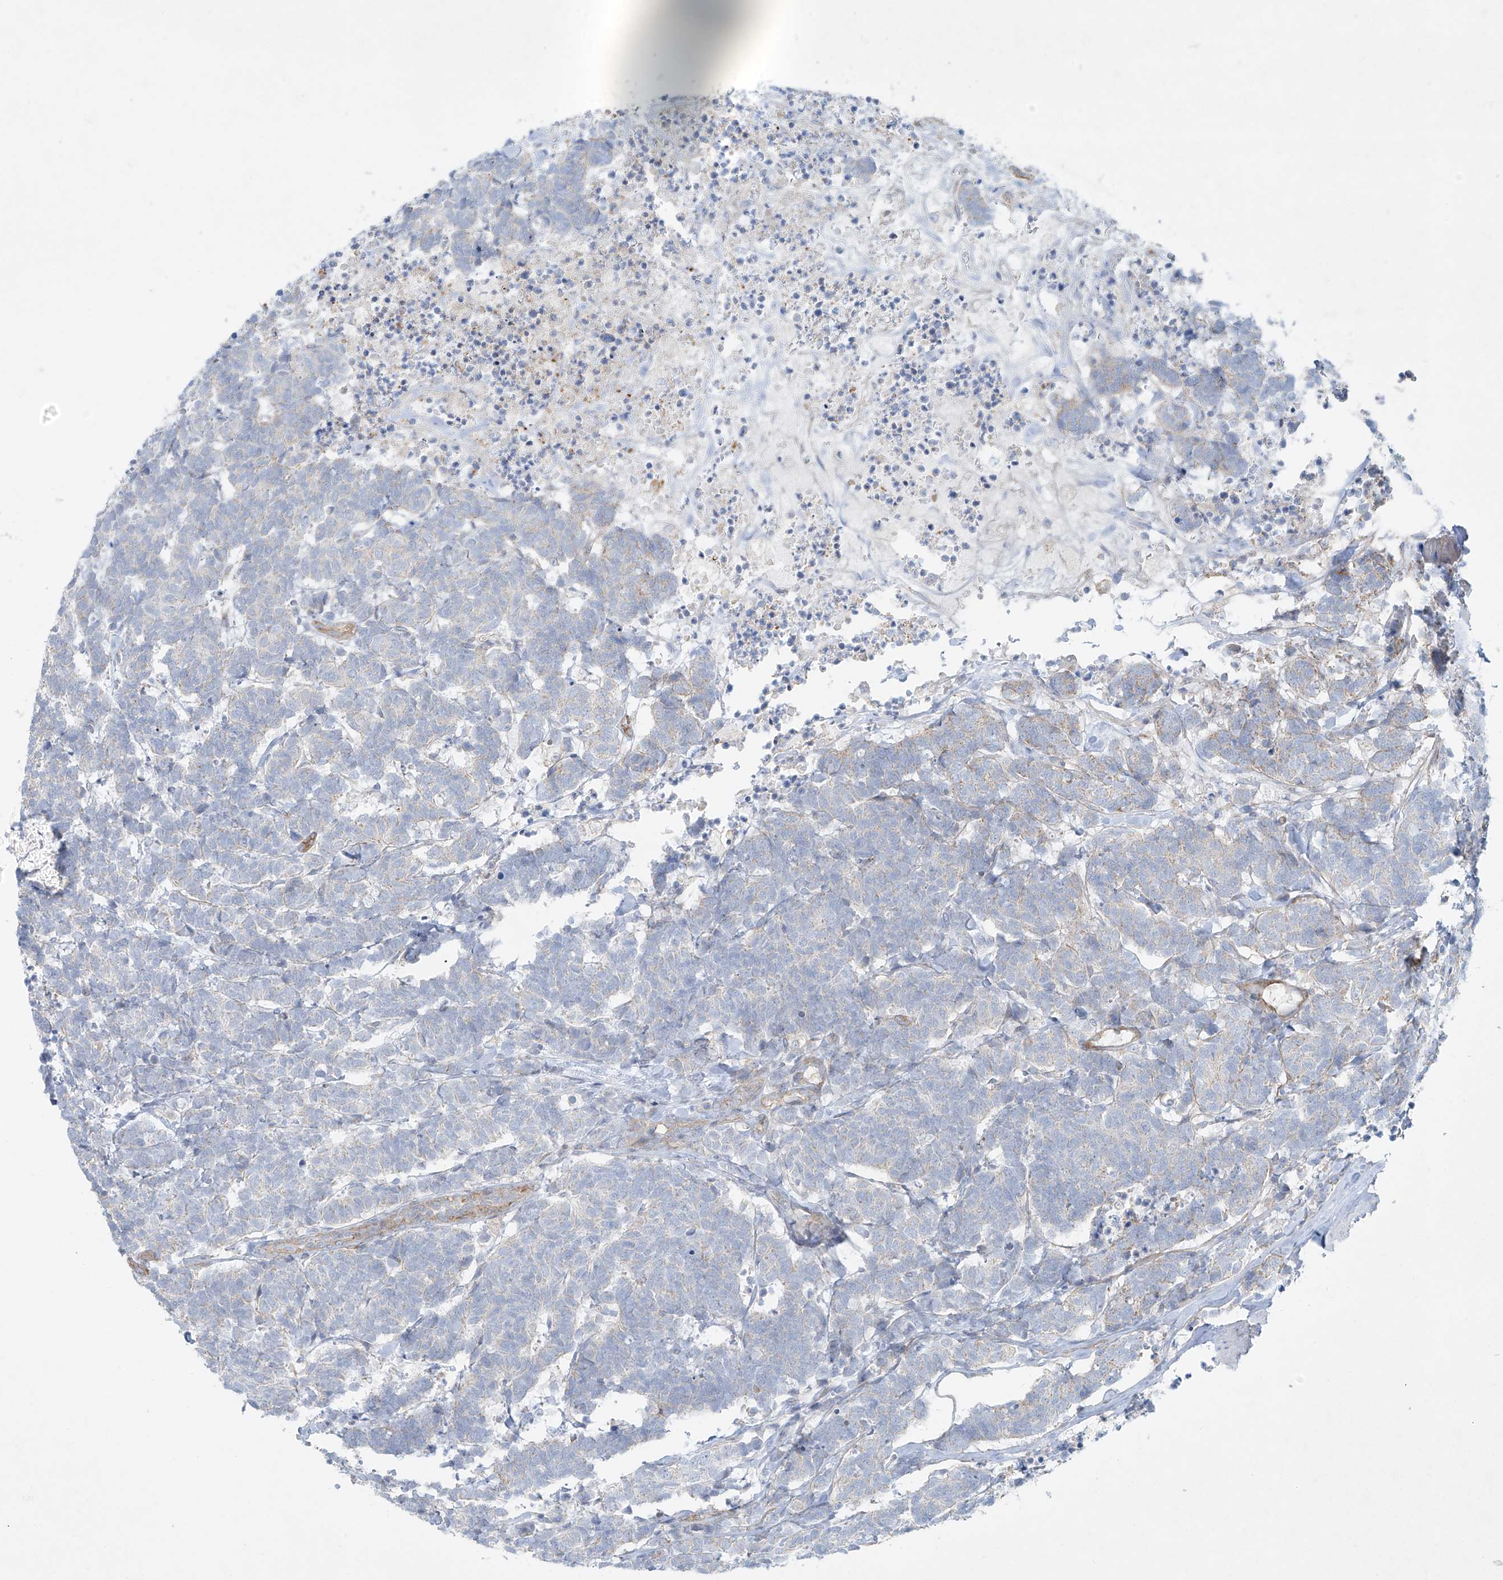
{"staining": {"intensity": "negative", "quantity": "none", "location": "none"}, "tissue": "carcinoid", "cell_type": "Tumor cells", "image_type": "cancer", "snomed": [{"axis": "morphology", "description": "Carcinoma, NOS"}, {"axis": "morphology", "description": "Carcinoid, malignant, NOS"}, {"axis": "topography", "description": "Urinary bladder"}], "caption": "Immunohistochemistry of carcinoma reveals no expression in tumor cells.", "gene": "VAMP5", "patient": {"sex": "male", "age": 57}}